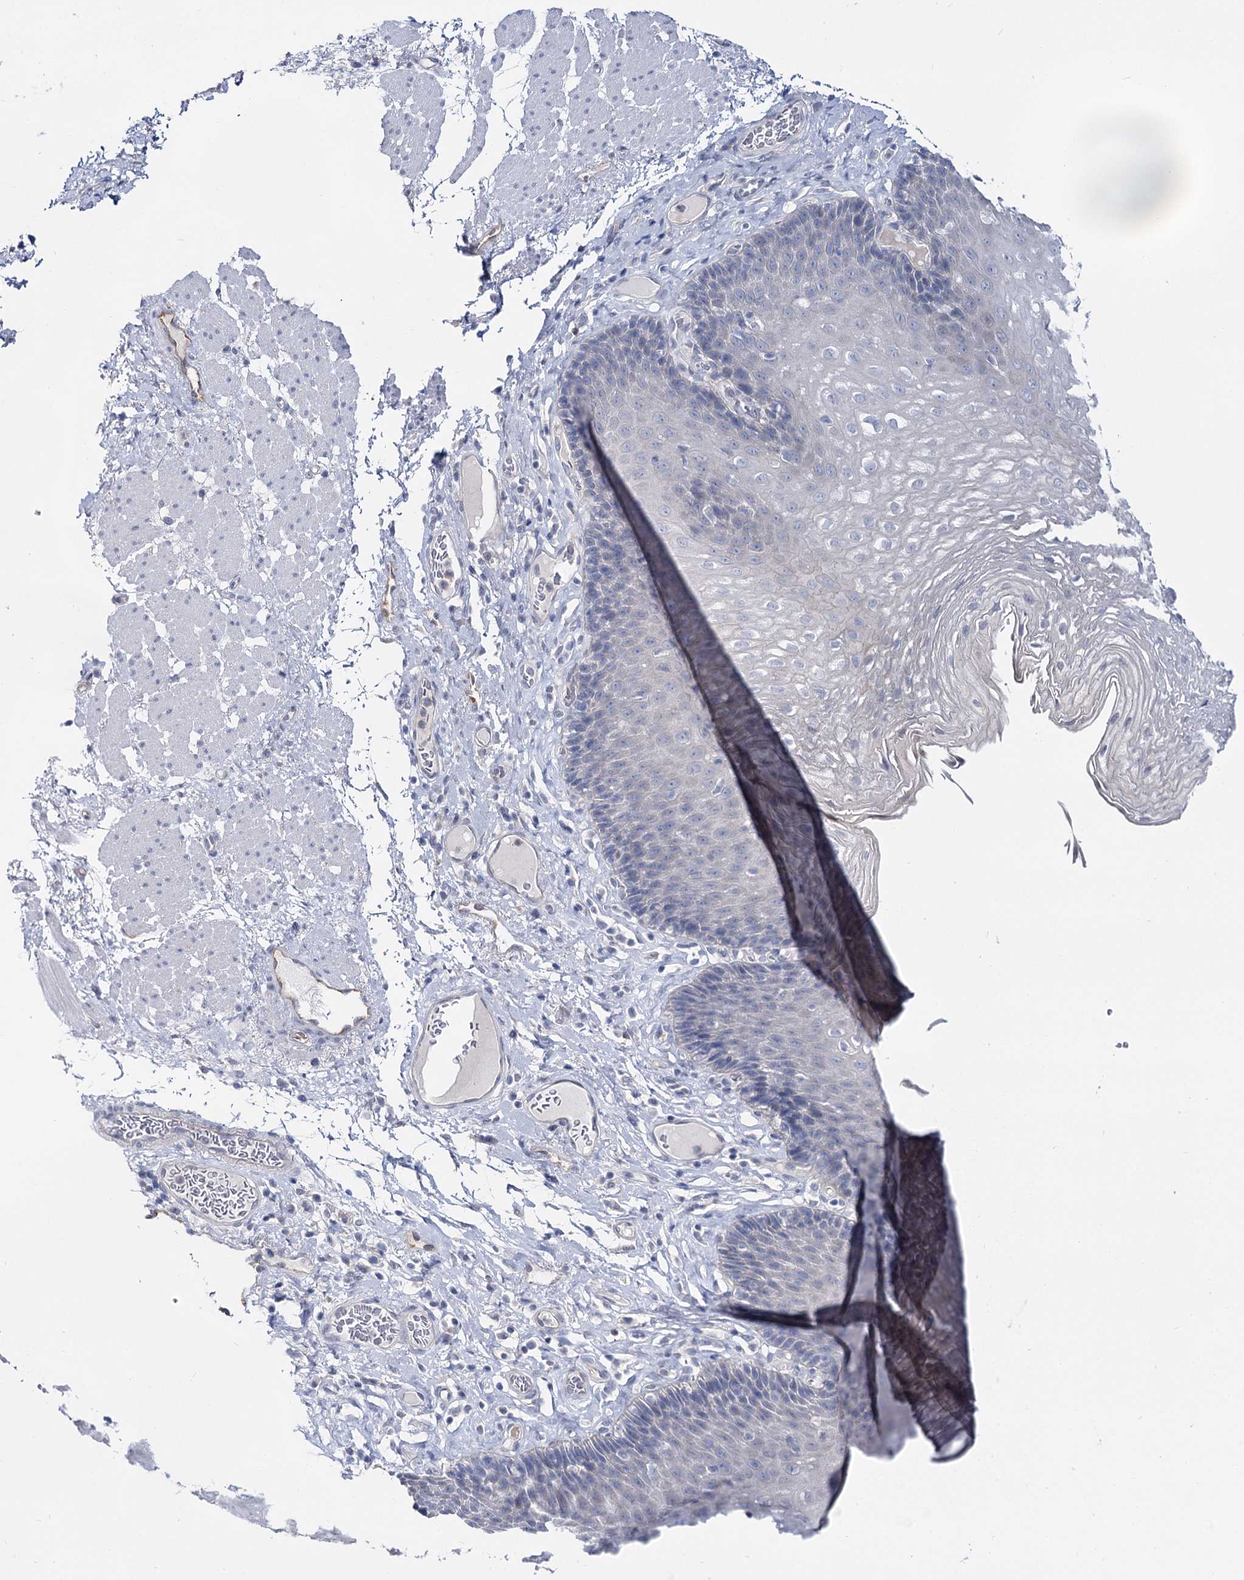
{"staining": {"intensity": "negative", "quantity": "none", "location": "none"}, "tissue": "esophagus", "cell_type": "Squamous epithelial cells", "image_type": "normal", "snomed": [{"axis": "morphology", "description": "Normal tissue, NOS"}, {"axis": "topography", "description": "Esophagus"}], "caption": "Immunohistochemical staining of benign human esophagus exhibits no significant expression in squamous epithelial cells.", "gene": "UGP2", "patient": {"sex": "female", "age": 66}}